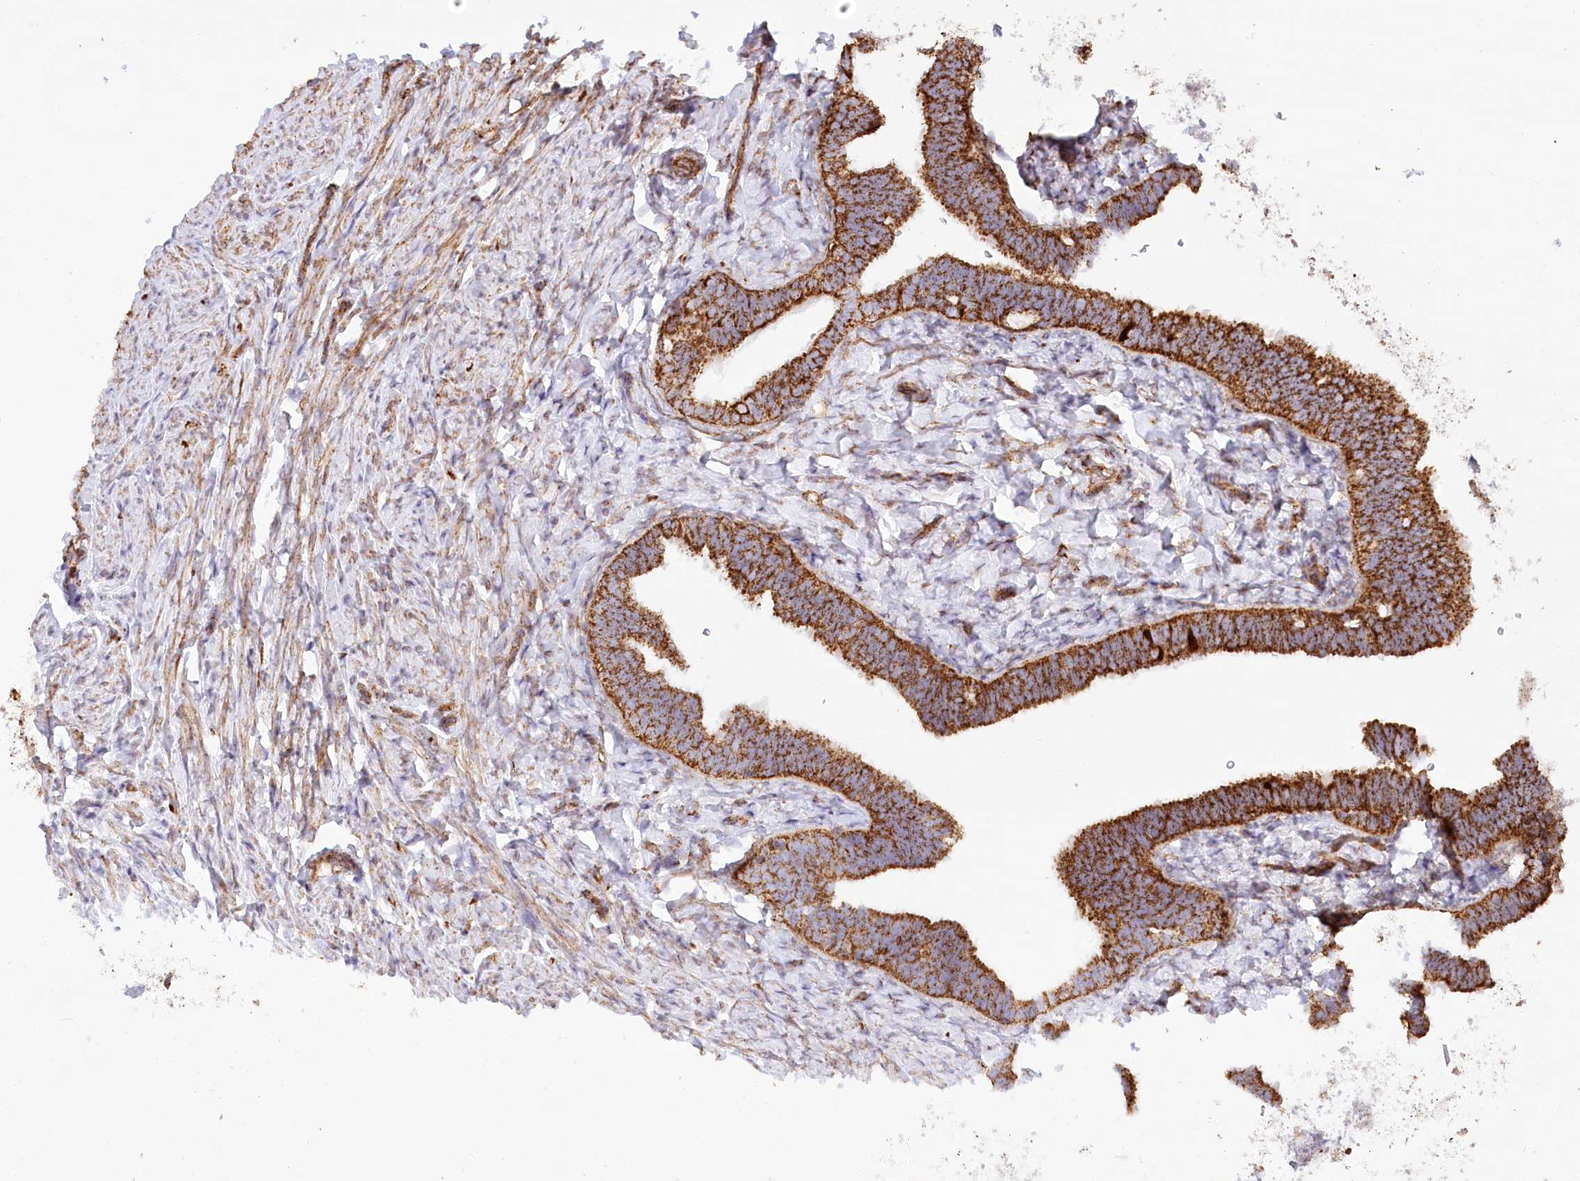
{"staining": {"intensity": "strong", "quantity": ">75%", "location": "cytoplasmic/membranous"}, "tissue": "fallopian tube", "cell_type": "Glandular cells", "image_type": "normal", "snomed": [{"axis": "morphology", "description": "Normal tissue, NOS"}, {"axis": "topography", "description": "Fallopian tube"}], "caption": "Brown immunohistochemical staining in benign fallopian tube demonstrates strong cytoplasmic/membranous positivity in approximately >75% of glandular cells.", "gene": "UMPS", "patient": {"sex": "female", "age": 39}}